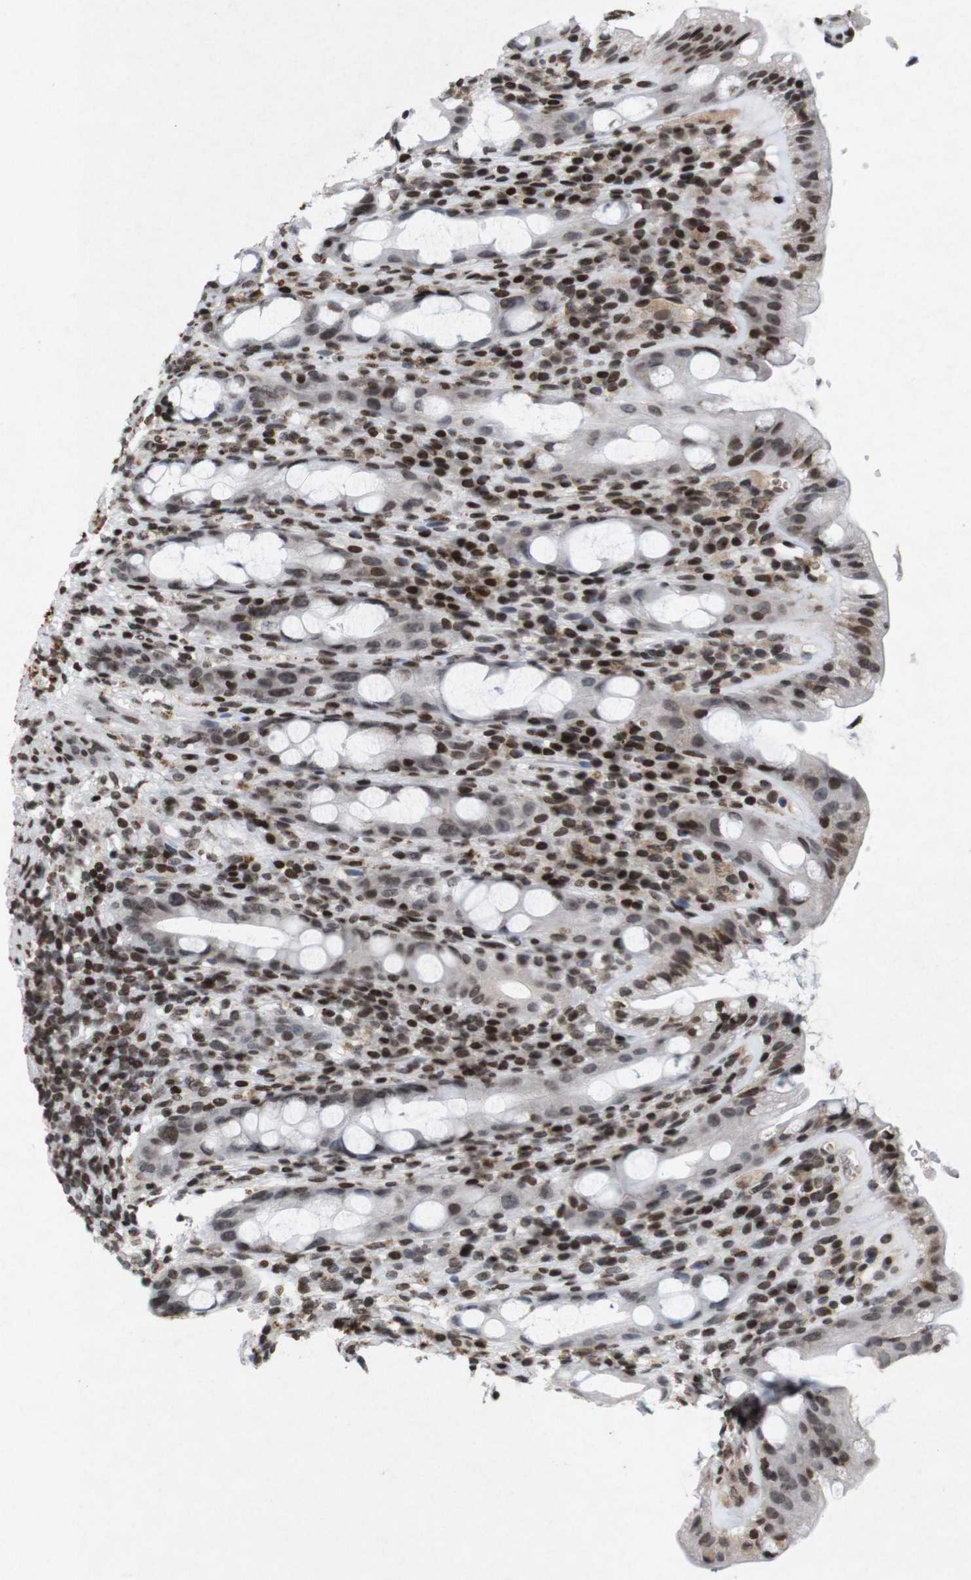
{"staining": {"intensity": "strong", "quantity": ">75%", "location": "nuclear"}, "tissue": "rectum", "cell_type": "Glandular cells", "image_type": "normal", "snomed": [{"axis": "morphology", "description": "Normal tissue, NOS"}, {"axis": "topography", "description": "Rectum"}], "caption": "Protein staining of unremarkable rectum exhibits strong nuclear expression in about >75% of glandular cells. Immunohistochemistry (ihc) stains the protein in brown and the nuclei are stained blue.", "gene": "MAGEH1", "patient": {"sex": "male", "age": 44}}